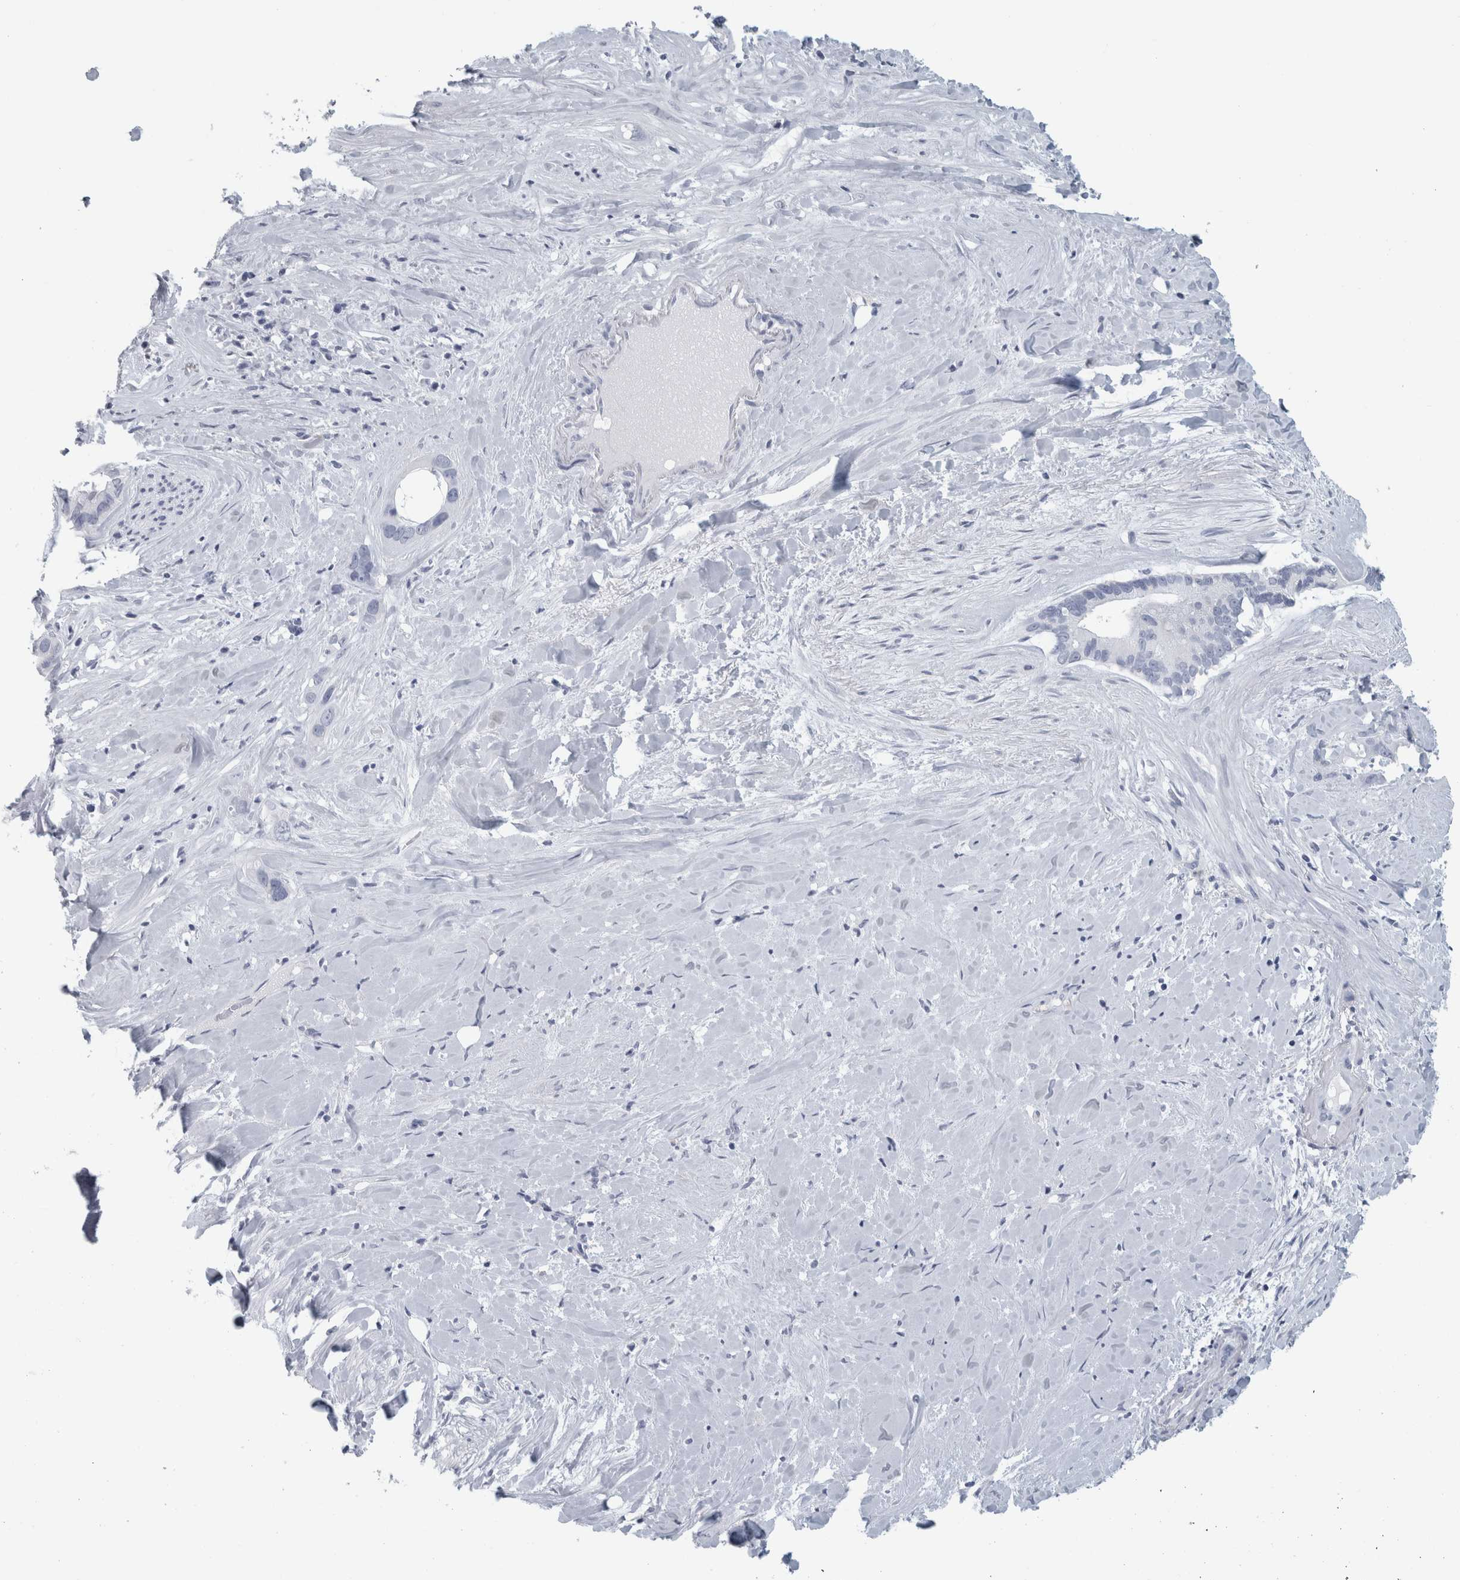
{"staining": {"intensity": "negative", "quantity": "none", "location": "none"}, "tissue": "liver cancer", "cell_type": "Tumor cells", "image_type": "cancer", "snomed": [{"axis": "morphology", "description": "Cholangiocarcinoma"}, {"axis": "topography", "description": "Liver"}], "caption": "Cholangiocarcinoma (liver) stained for a protein using IHC reveals no expression tumor cells.", "gene": "CPE", "patient": {"sex": "female", "age": 65}}